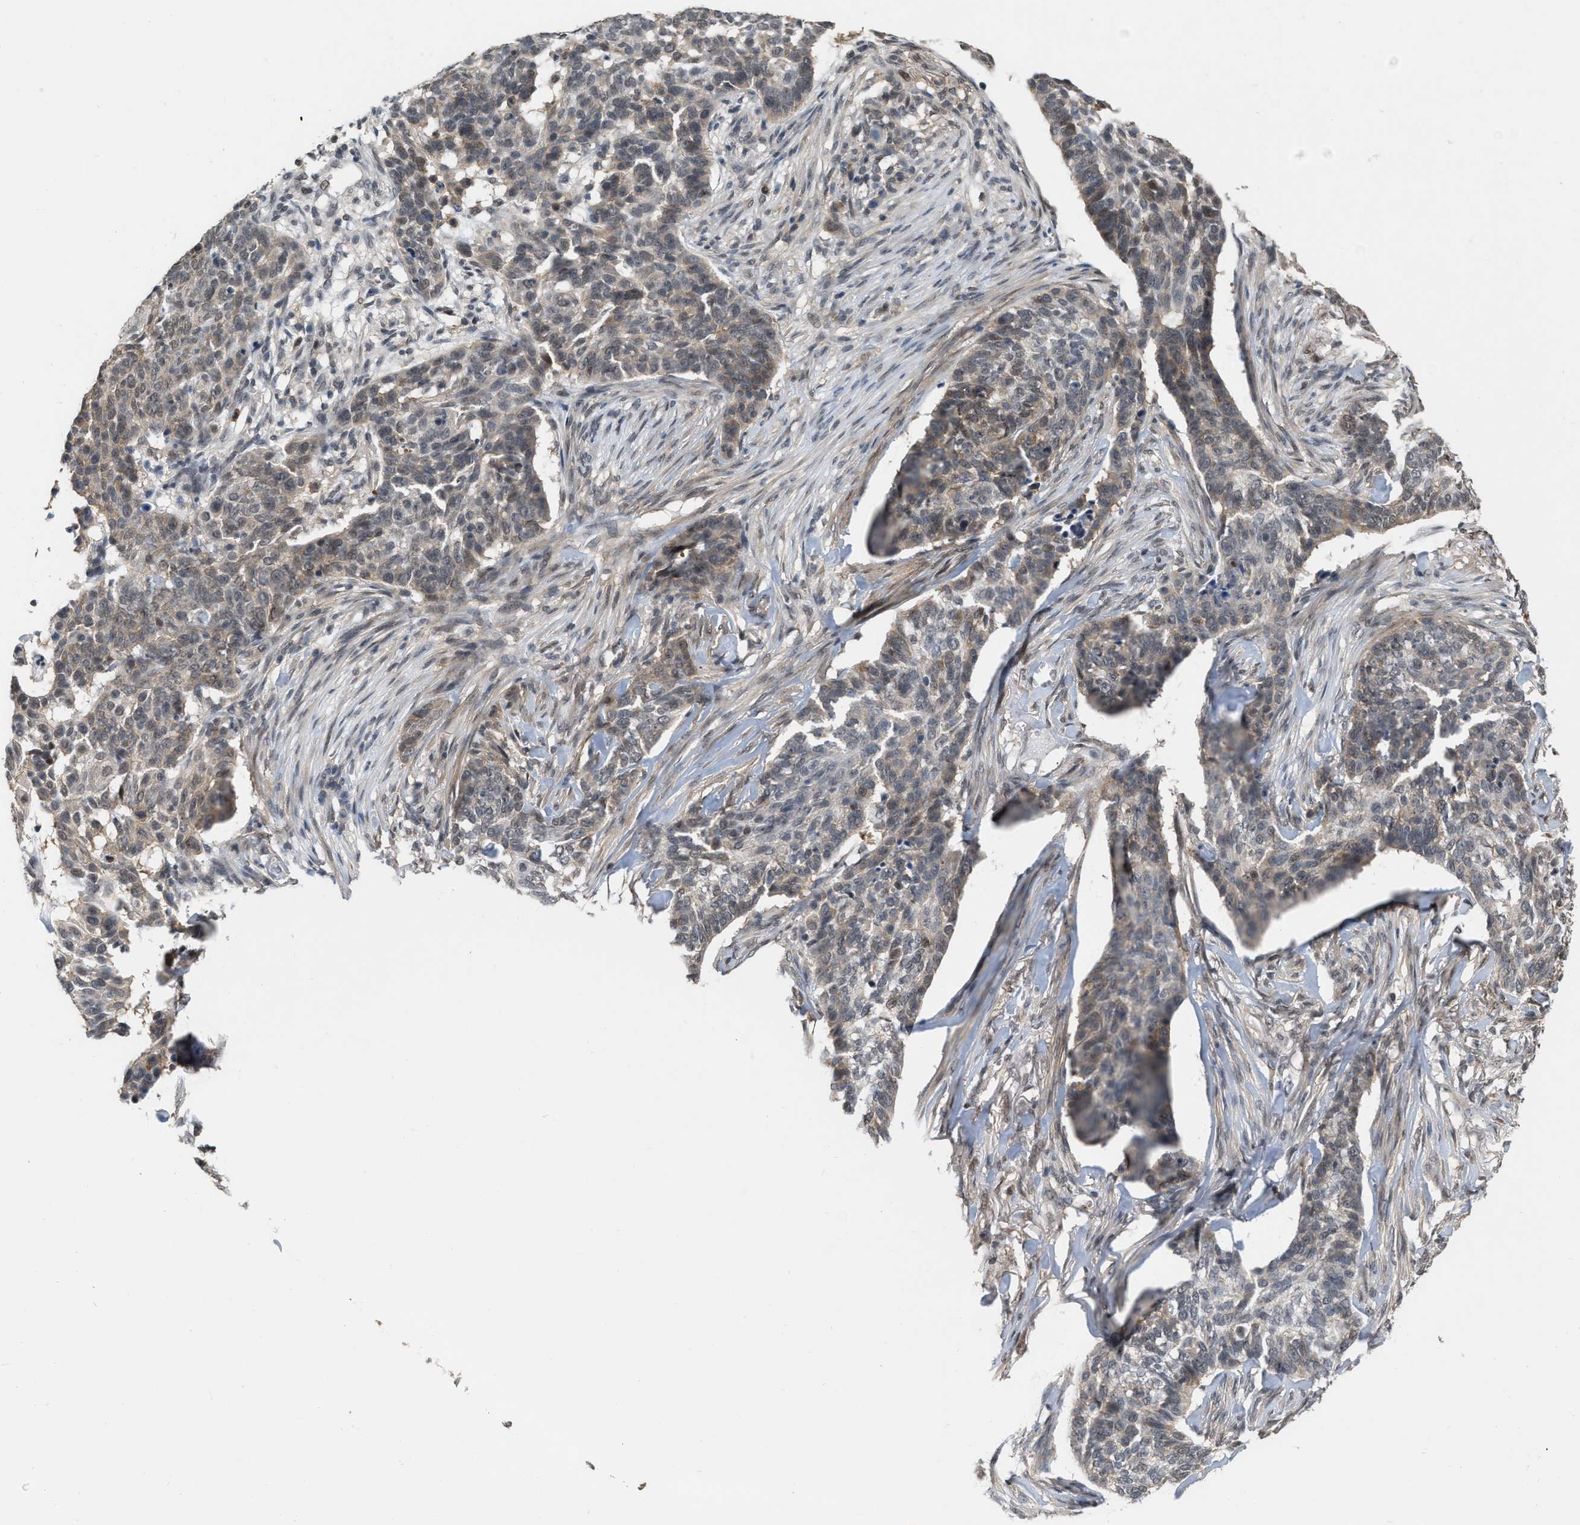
{"staining": {"intensity": "weak", "quantity": ">75%", "location": "cytoplasmic/membranous,nuclear"}, "tissue": "skin cancer", "cell_type": "Tumor cells", "image_type": "cancer", "snomed": [{"axis": "morphology", "description": "Basal cell carcinoma"}, {"axis": "topography", "description": "Skin"}], "caption": "Human skin cancer stained with a protein marker exhibits weak staining in tumor cells.", "gene": "BAIAP2L1", "patient": {"sex": "male", "age": 85}}